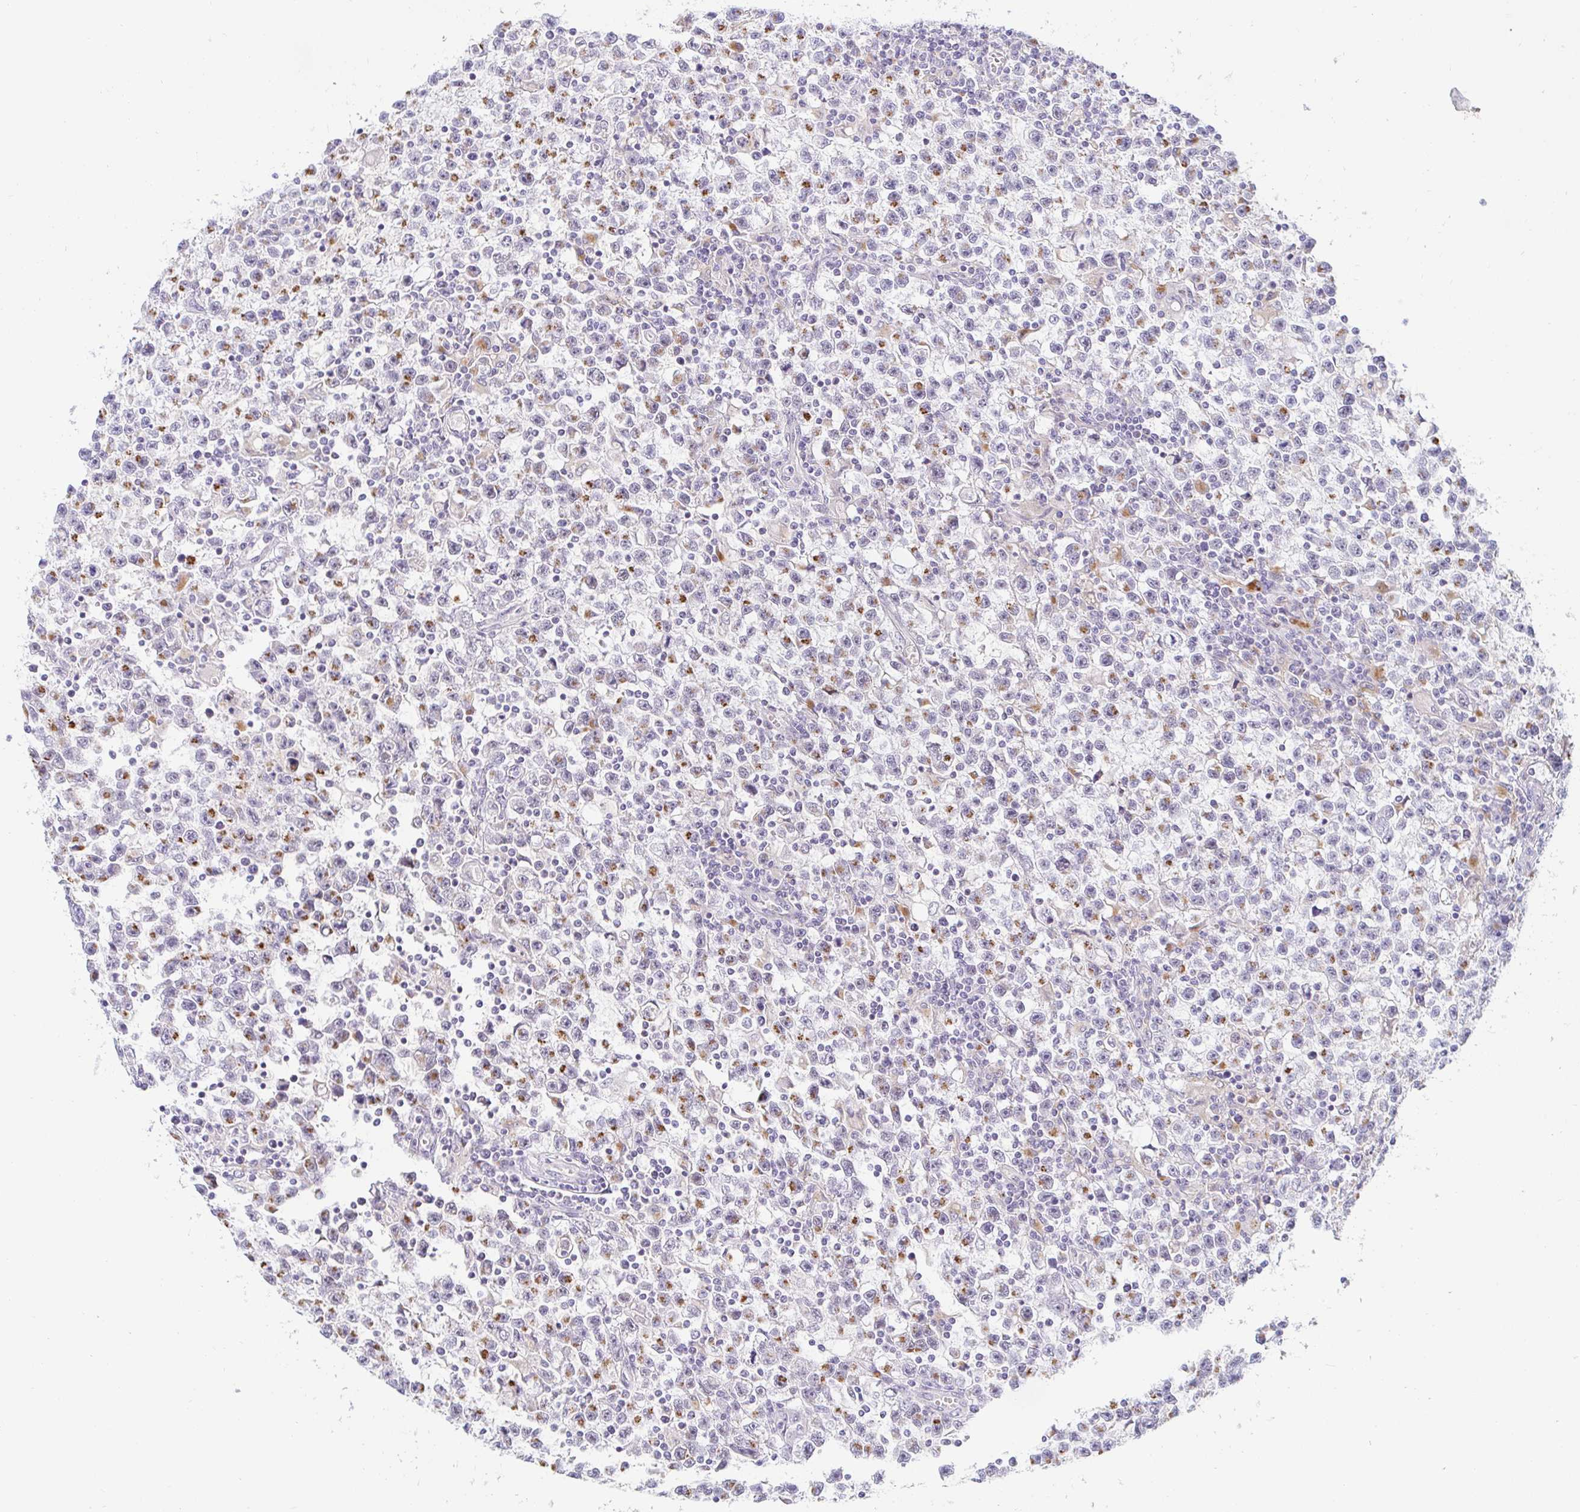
{"staining": {"intensity": "moderate", "quantity": "25%-75%", "location": "cytoplasmic/membranous"}, "tissue": "testis cancer", "cell_type": "Tumor cells", "image_type": "cancer", "snomed": [{"axis": "morphology", "description": "Seminoma, NOS"}, {"axis": "topography", "description": "Testis"}], "caption": "Protein staining of testis cancer tissue reveals moderate cytoplasmic/membranous expression in approximately 25%-75% of tumor cells.", "gene": "OR51D1", "patient": {"sex": "male", "age": 31}}